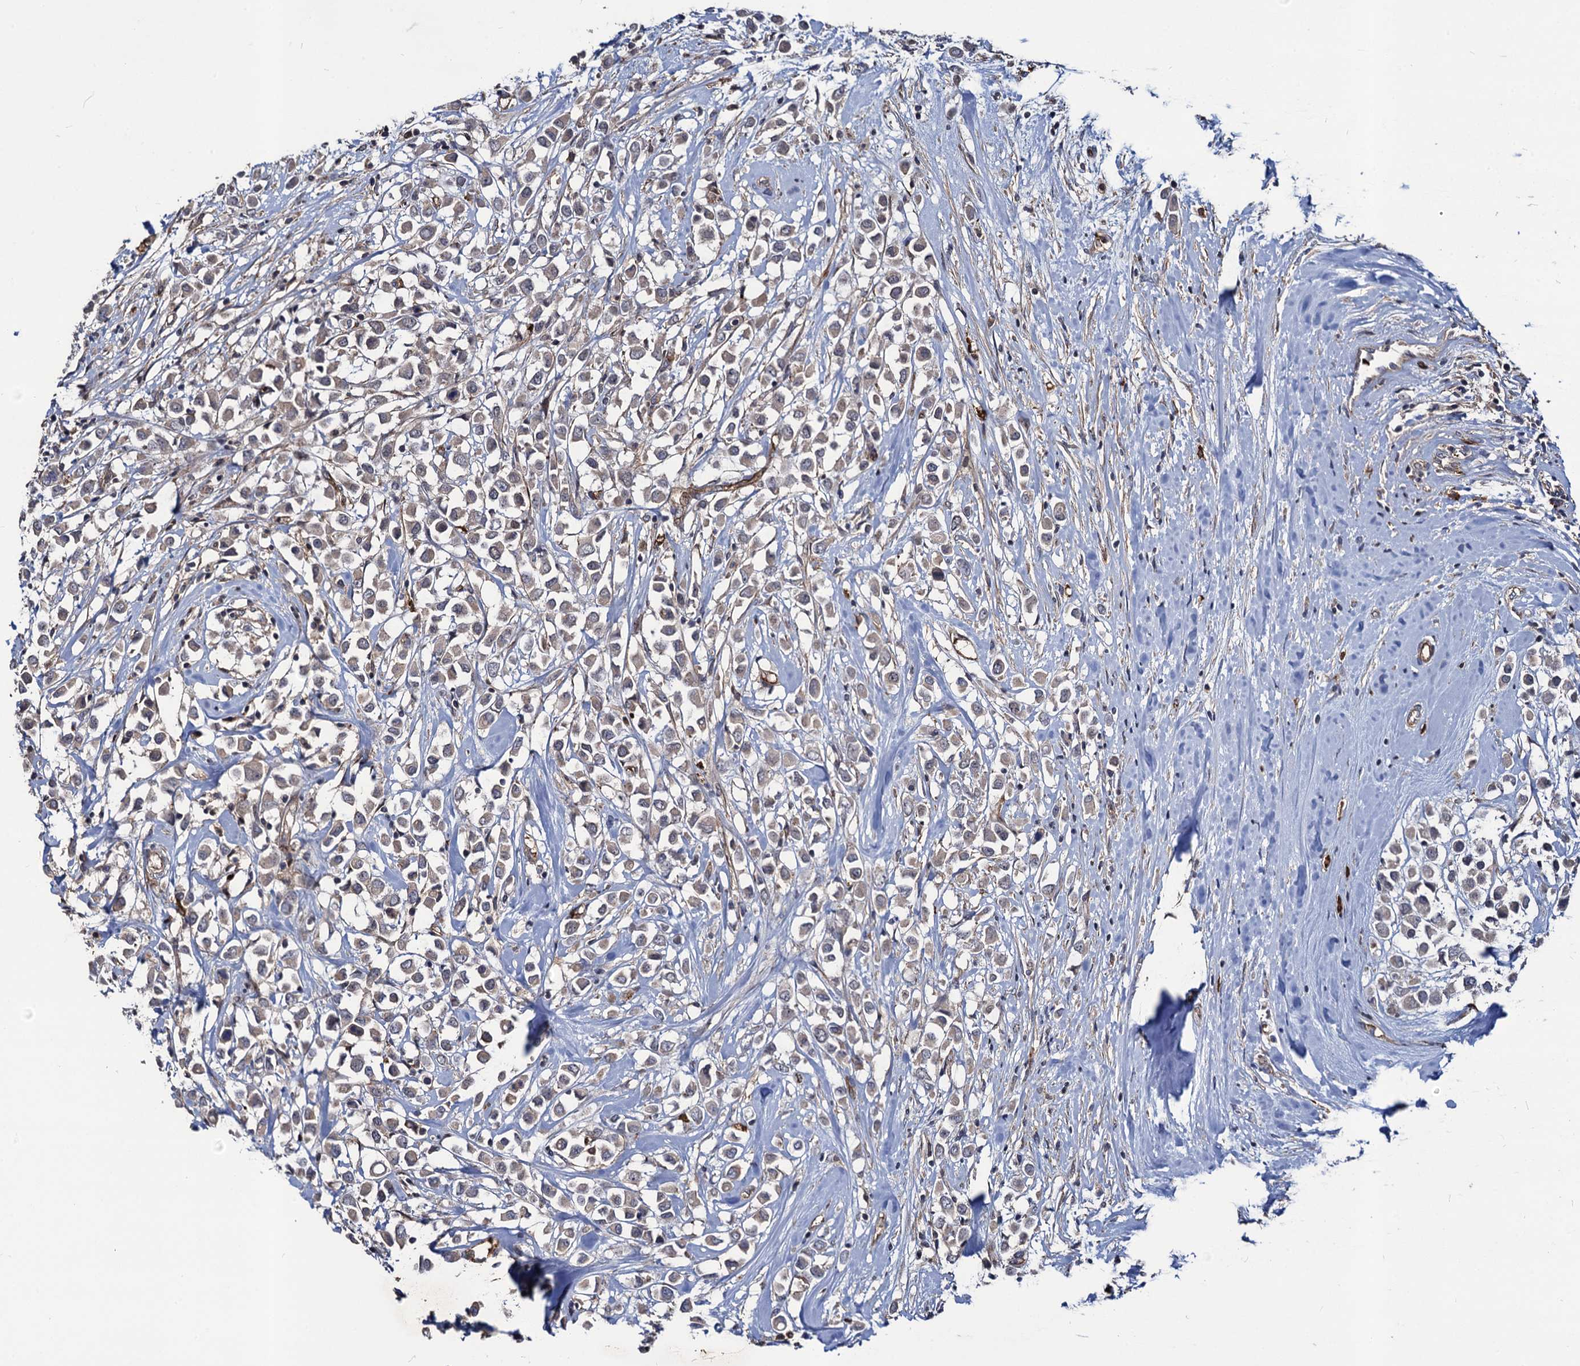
{"staining": {"intensity": "moderate", "quantity": "25%-75%", "location": "cytoplasmic/membranous"}, "tissue": "breast cancer", "cell_type": "Tumor cells", "image_type": "cancer", "snomed": [{"axis": "morphology", "description": "Duct carcinoma"}, {"axis": "topography", "description": "Breast"}], "caption": "A photomicrograph showing moderate cytoplasmic/membranous staining in about 25%-75% of tumor cells in breast invasive ductal carcinoma, as visualized by brown immunohistochemical staining.", "gene": "KXD1", "patient": {"sex": "female", "age": 87}}